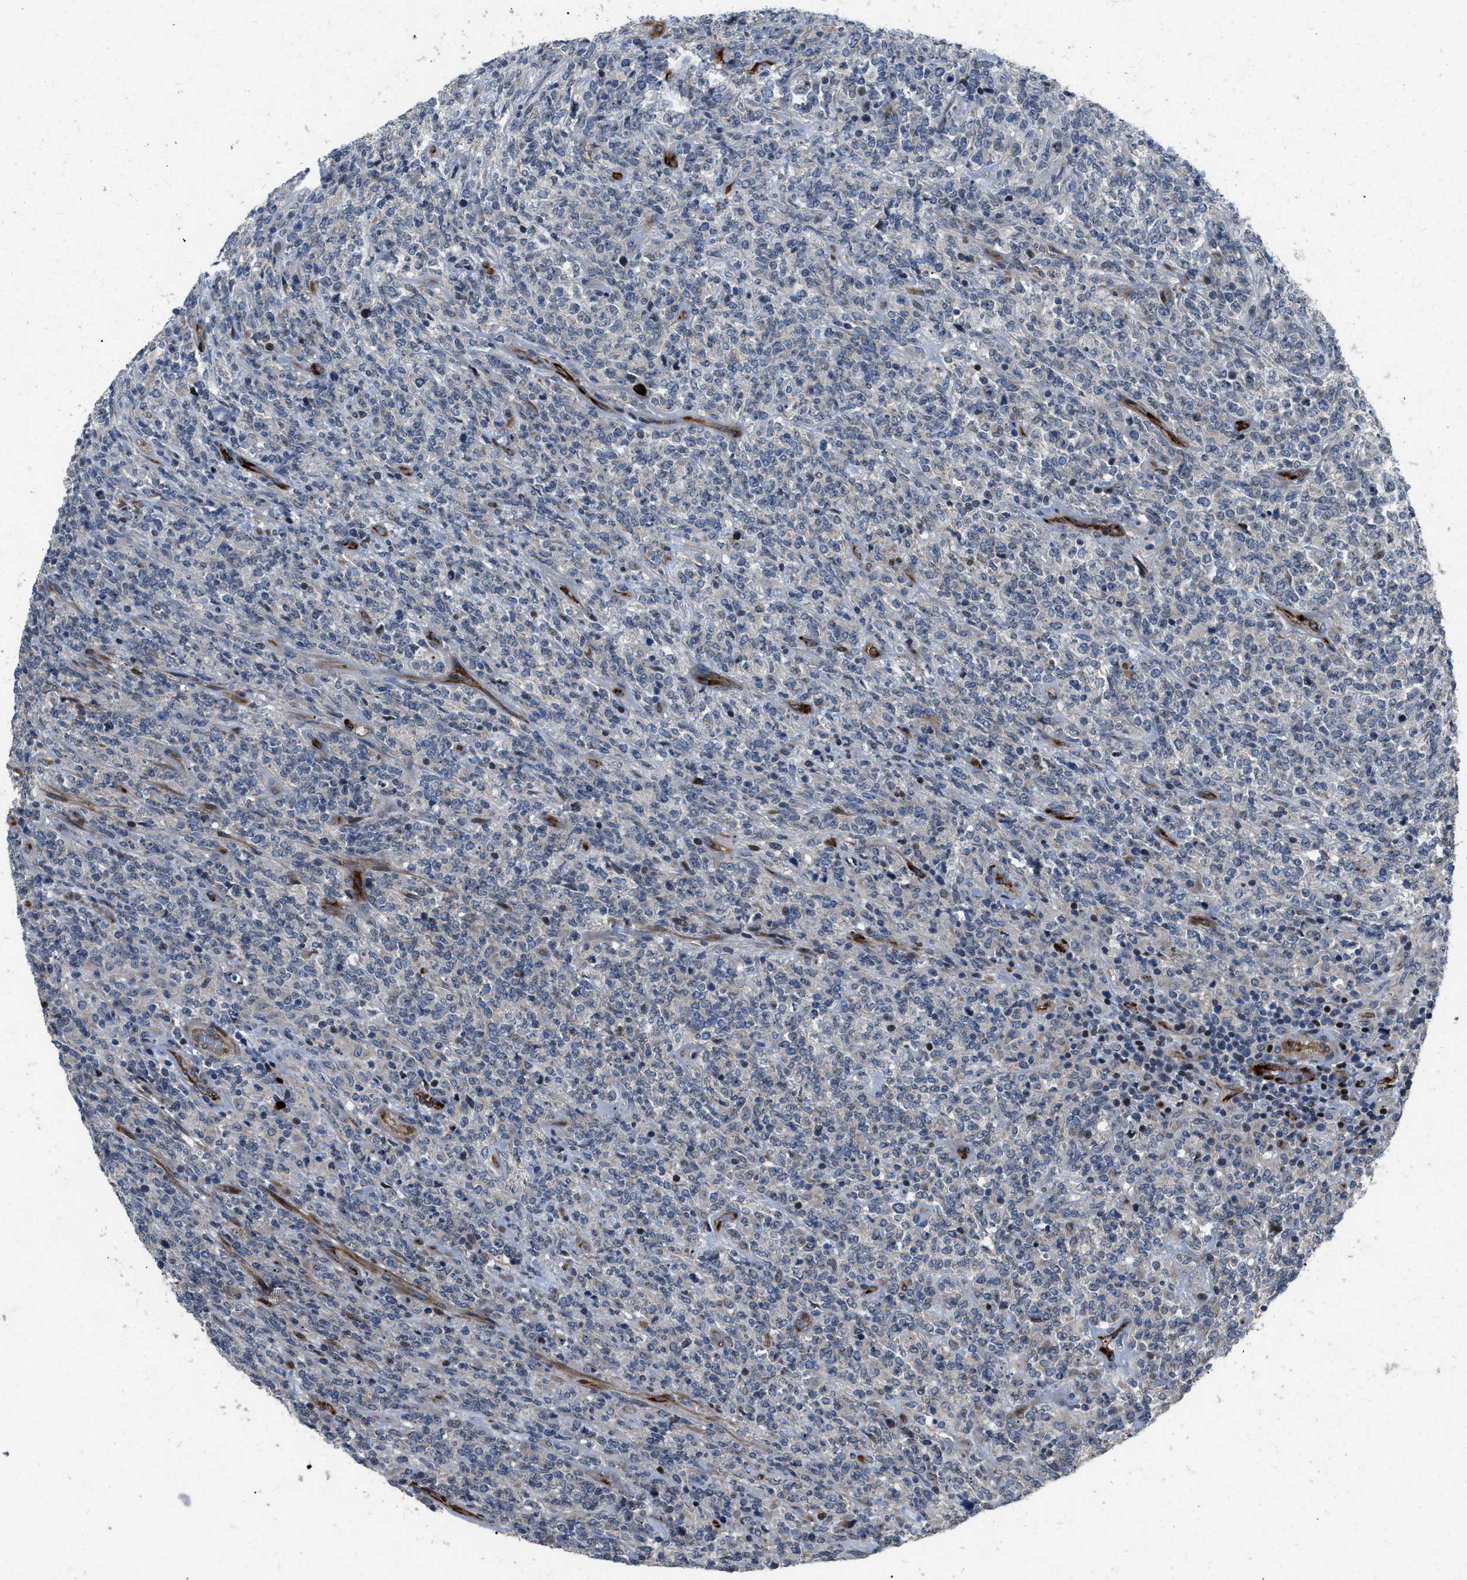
{"staining": {"intensity": "negative", "quantity": "none", "location": "none"}, "tissue": "lymphoma", "cell_type": "Tumor cells", "image_type": "cancer", "snomed": [{"axis": "morphology", "description": "Malignant lymphoma, non-Hodgkin's type, High grade"}, {"axis": "topography", "description": "Soft tissue"}], "caption": "The immunohistochemistry (IHC) micrograph has no significant expression in tumor cells of lymphoma tissue.", "gene": "HSPA12B", "patient": {"sex": "male", "age": 18}}